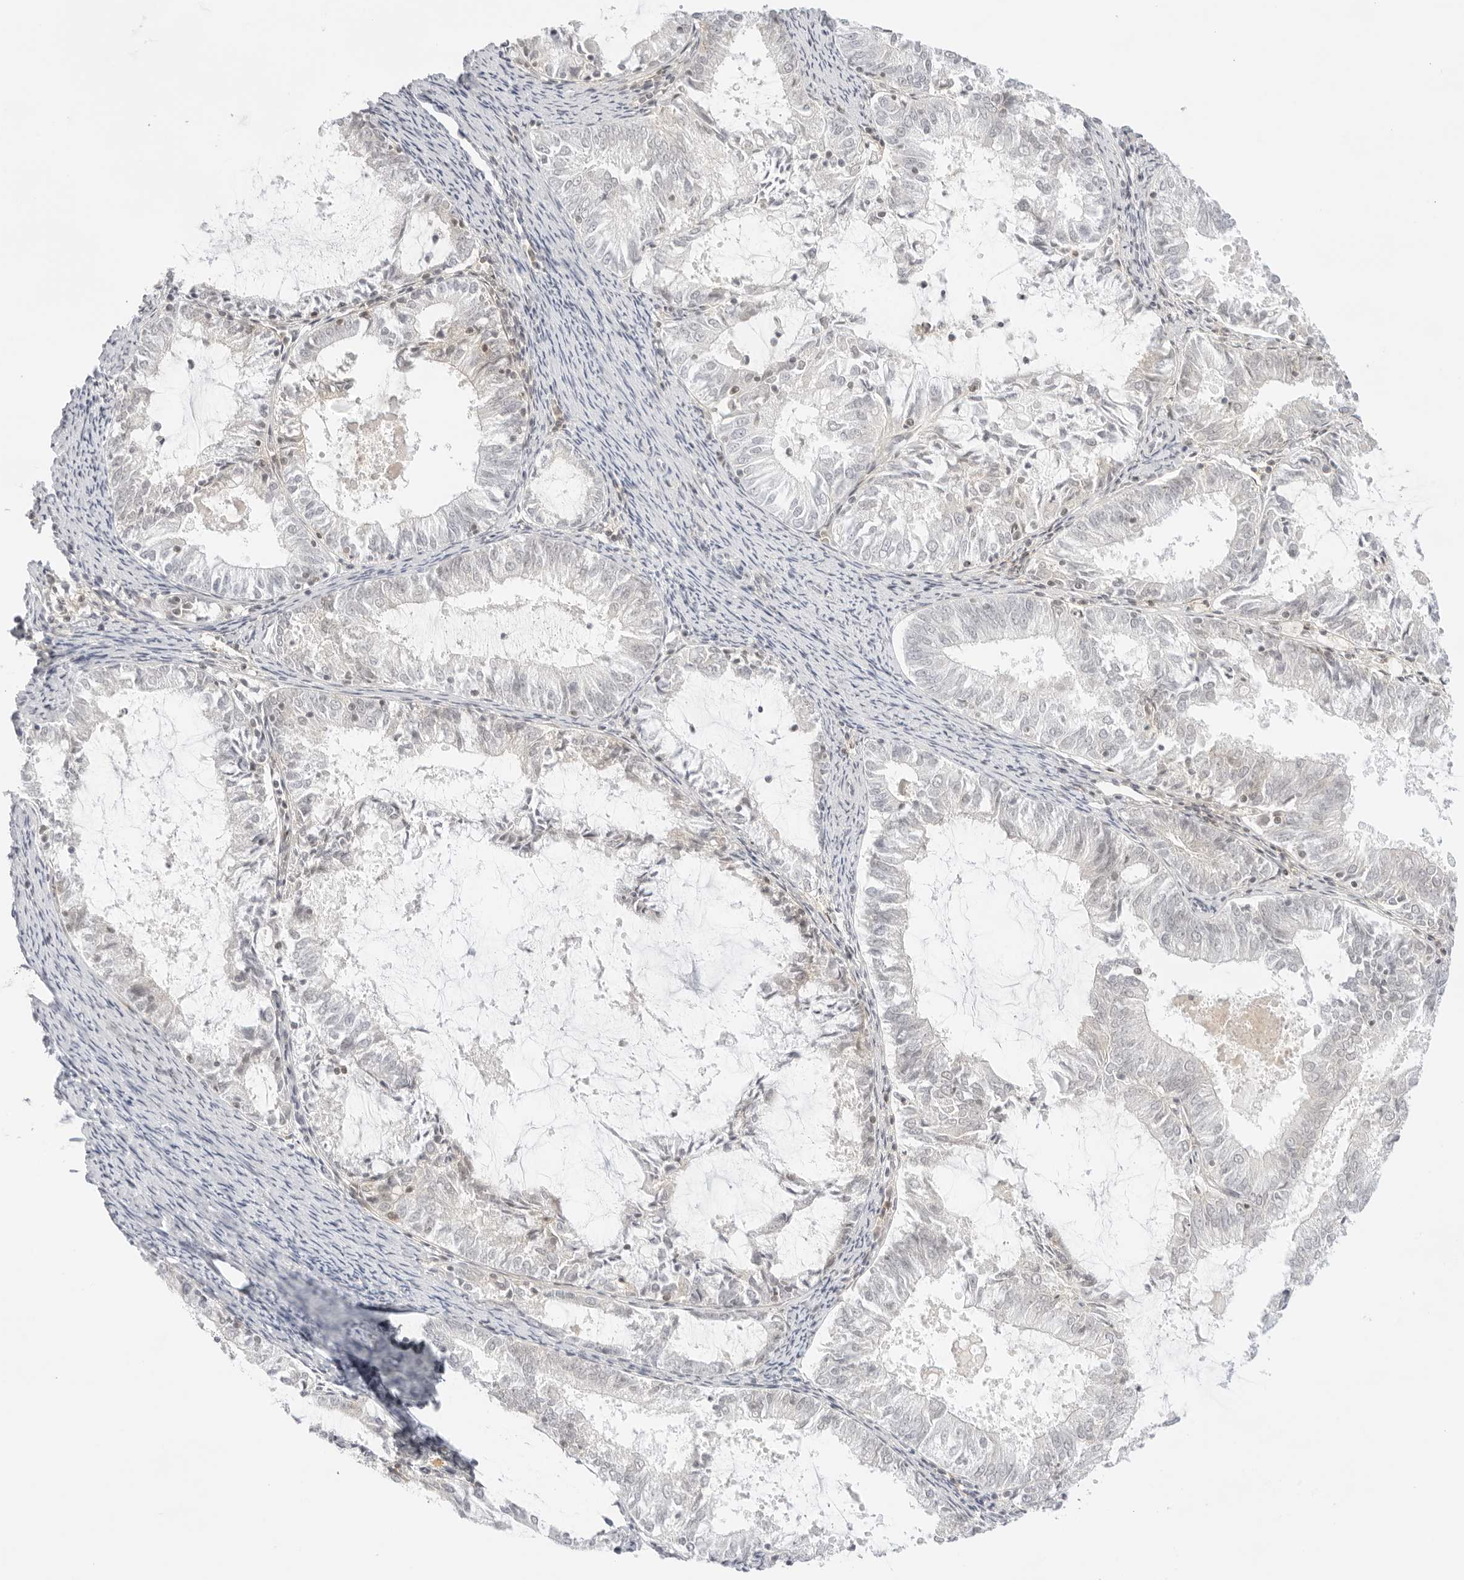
{"staining": {"intensity": "negative", "quantity": "none", "location": "none"}, "tissue": "endometrial cancer", "cell_type": "Tumor cells", "image_type": "cancer", "snomed": [{"axis": "morphology", "description": "Adenocarcinoma, NOS"}, {"axis": "topography", "description": "Endometrium"}], "caption": "Adenocarcinoma (endometrial) stained for a protein using immunohistochemistry (IHC) shows no positivity tumor cells.", "gene": "TNFRSF14", "patient": {"sex": "female", "age": 57}}